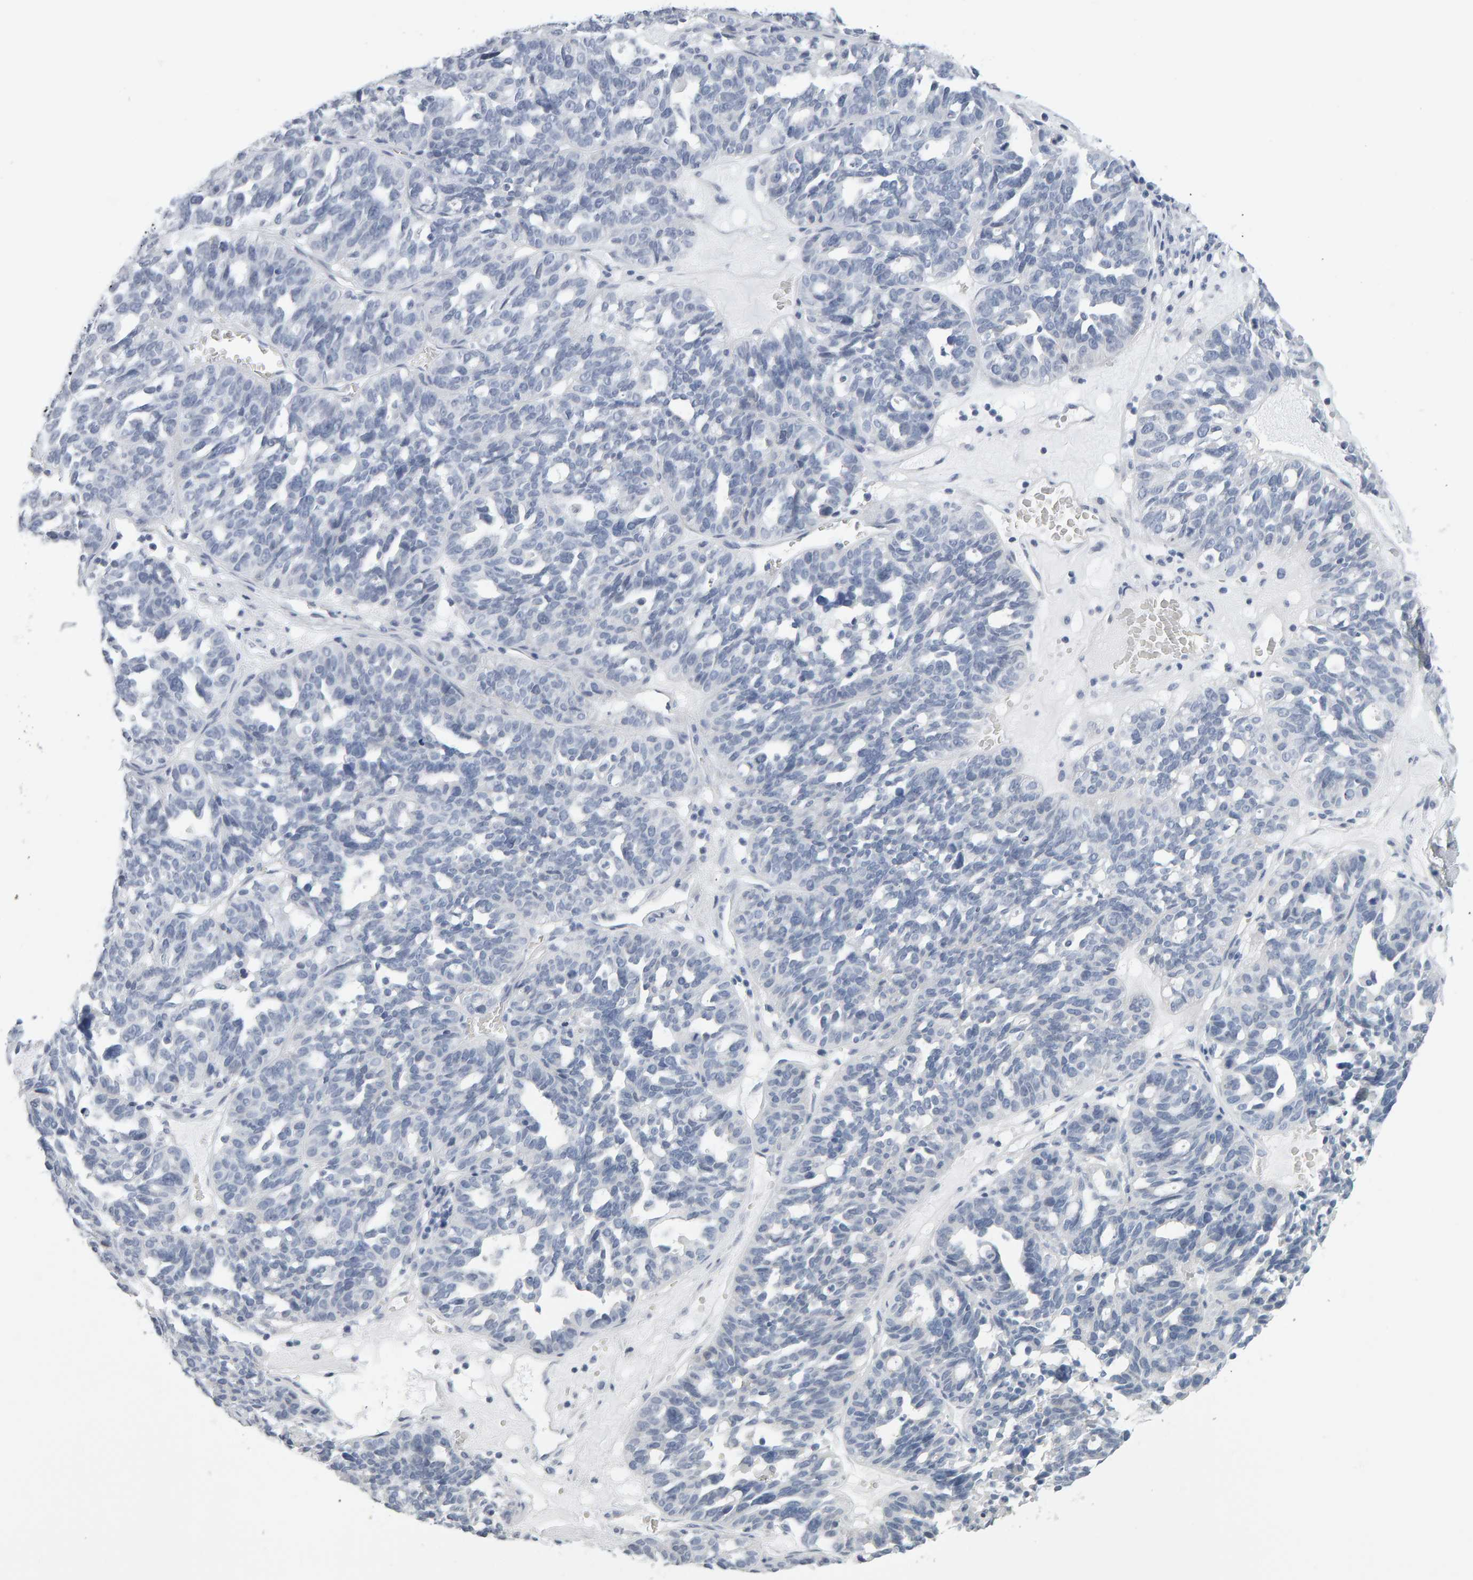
{"staining": {"intensity": "negative", "quantity": "none", "location": "none"}, "tissue": "ovarian cancer", "cell_type": "Tumor cells", "image_type": "cancer", "snomed": [{"axis": "morphology", "description": "Cystadenocarcinoma, serous, NOS"}, {"axis": "topography", "description": "Ovary"}], "caption": "The immunohistochemistry (IHC) micrograph has no significant expression in tumor cells of ovarian serous cystadenocarcinoma tissue.", "gene": "CTH", "patient": {"sex": "female", "age": 59}}